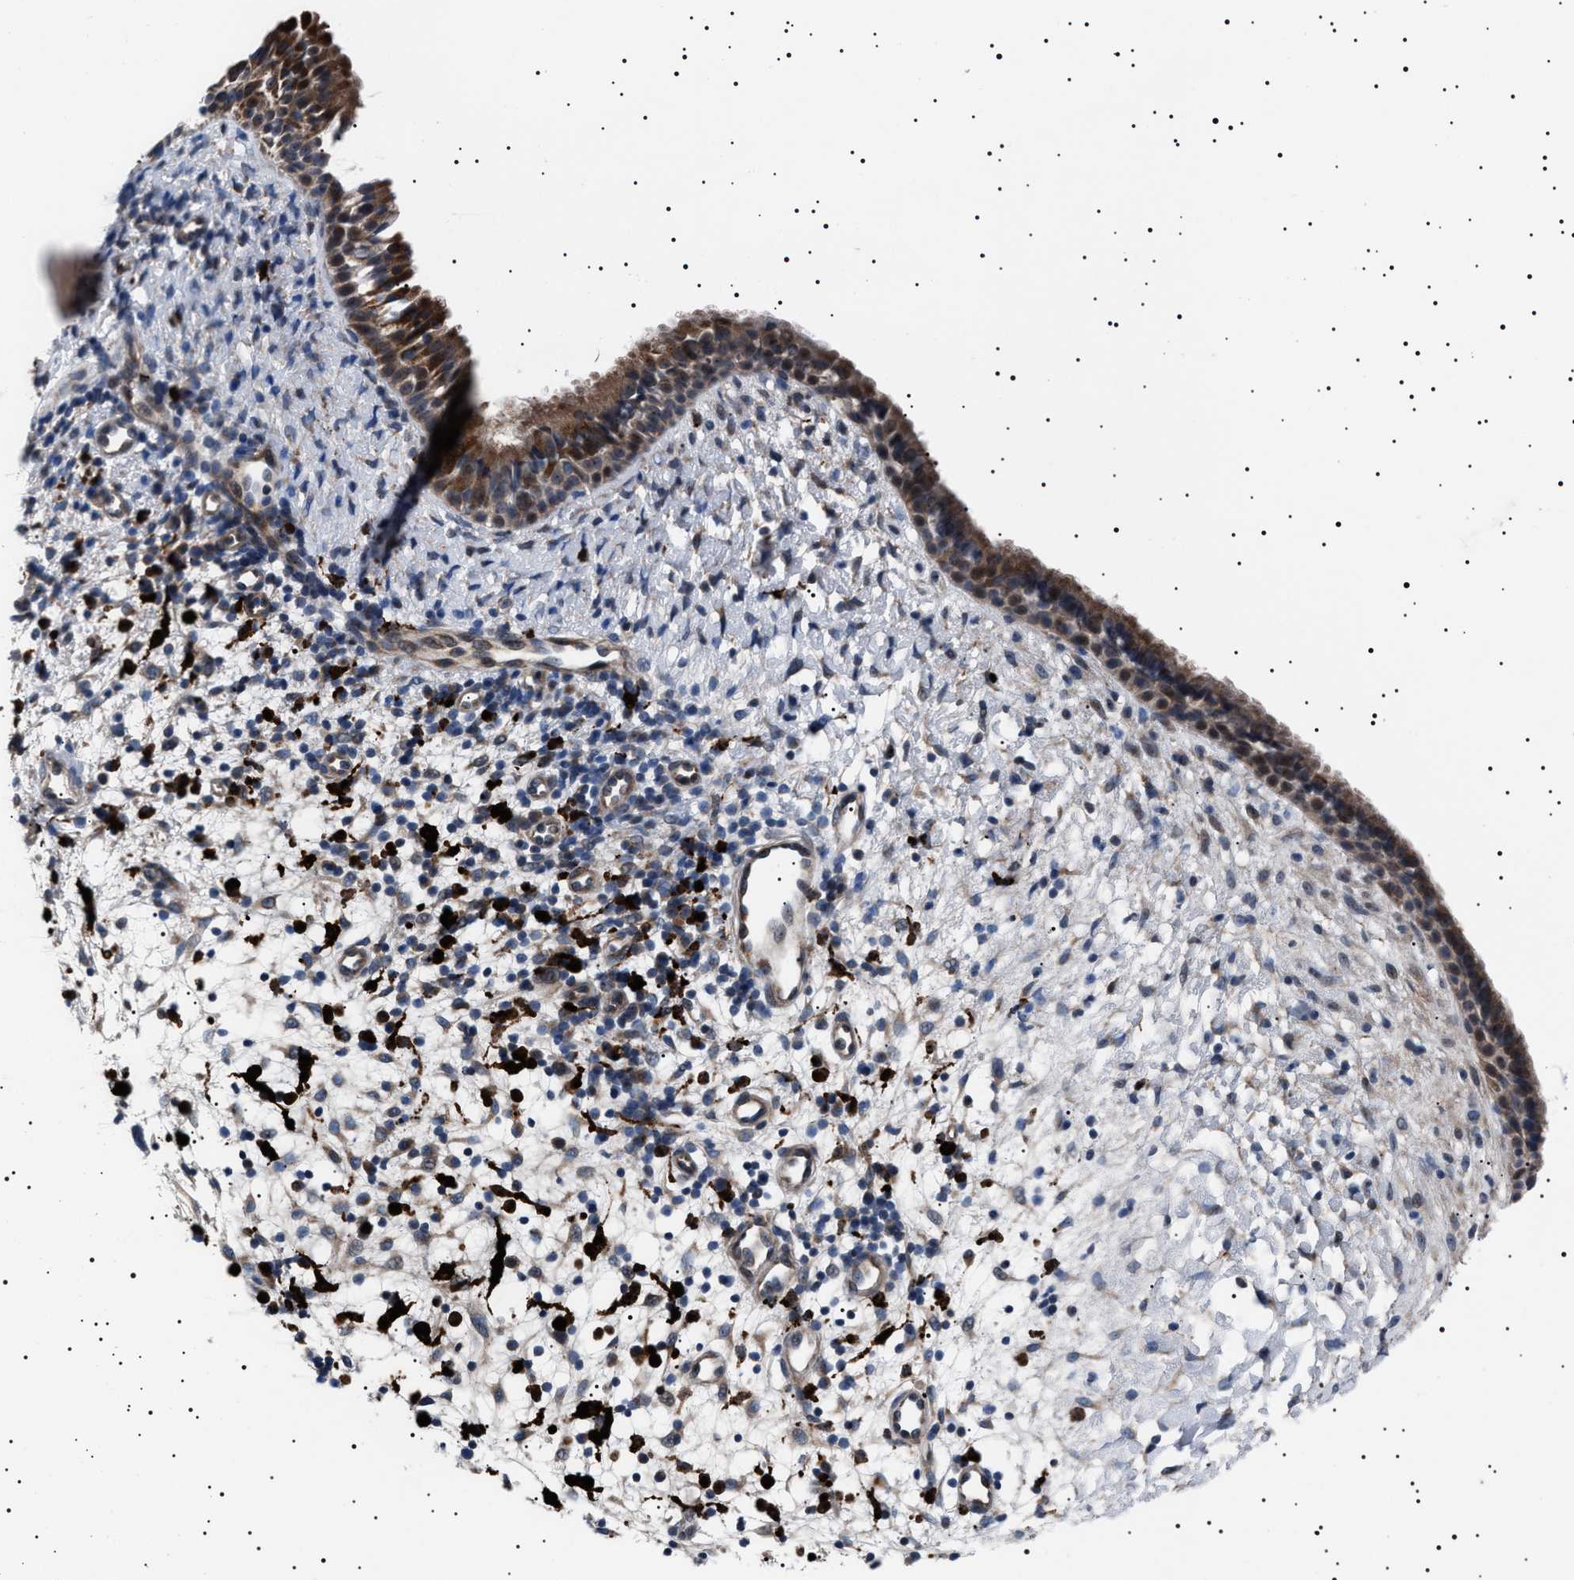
{"staining": {"intensity": "moderate", "quantity": ">75%", "location": "cytoplasmic/membranous,nuclear"}, "tissue": "nasopharynx", "cell_type": "Respiratory epithelial cells", "image_type": "normal", "snomed": [{"axis": "morphology", "description": "Normal tissue, NOS"}, {"axis": "topography", "description": "Nasopharynx"}], "caption": "Nasopharynx stained with a brown dye exhibits moderate cytoplasmic/membranous,nuclear positive staining in about >75% of respiratory epithelial cells.", "gene": "PTRH1", "patient": {"sex": "male", "age": 22}}